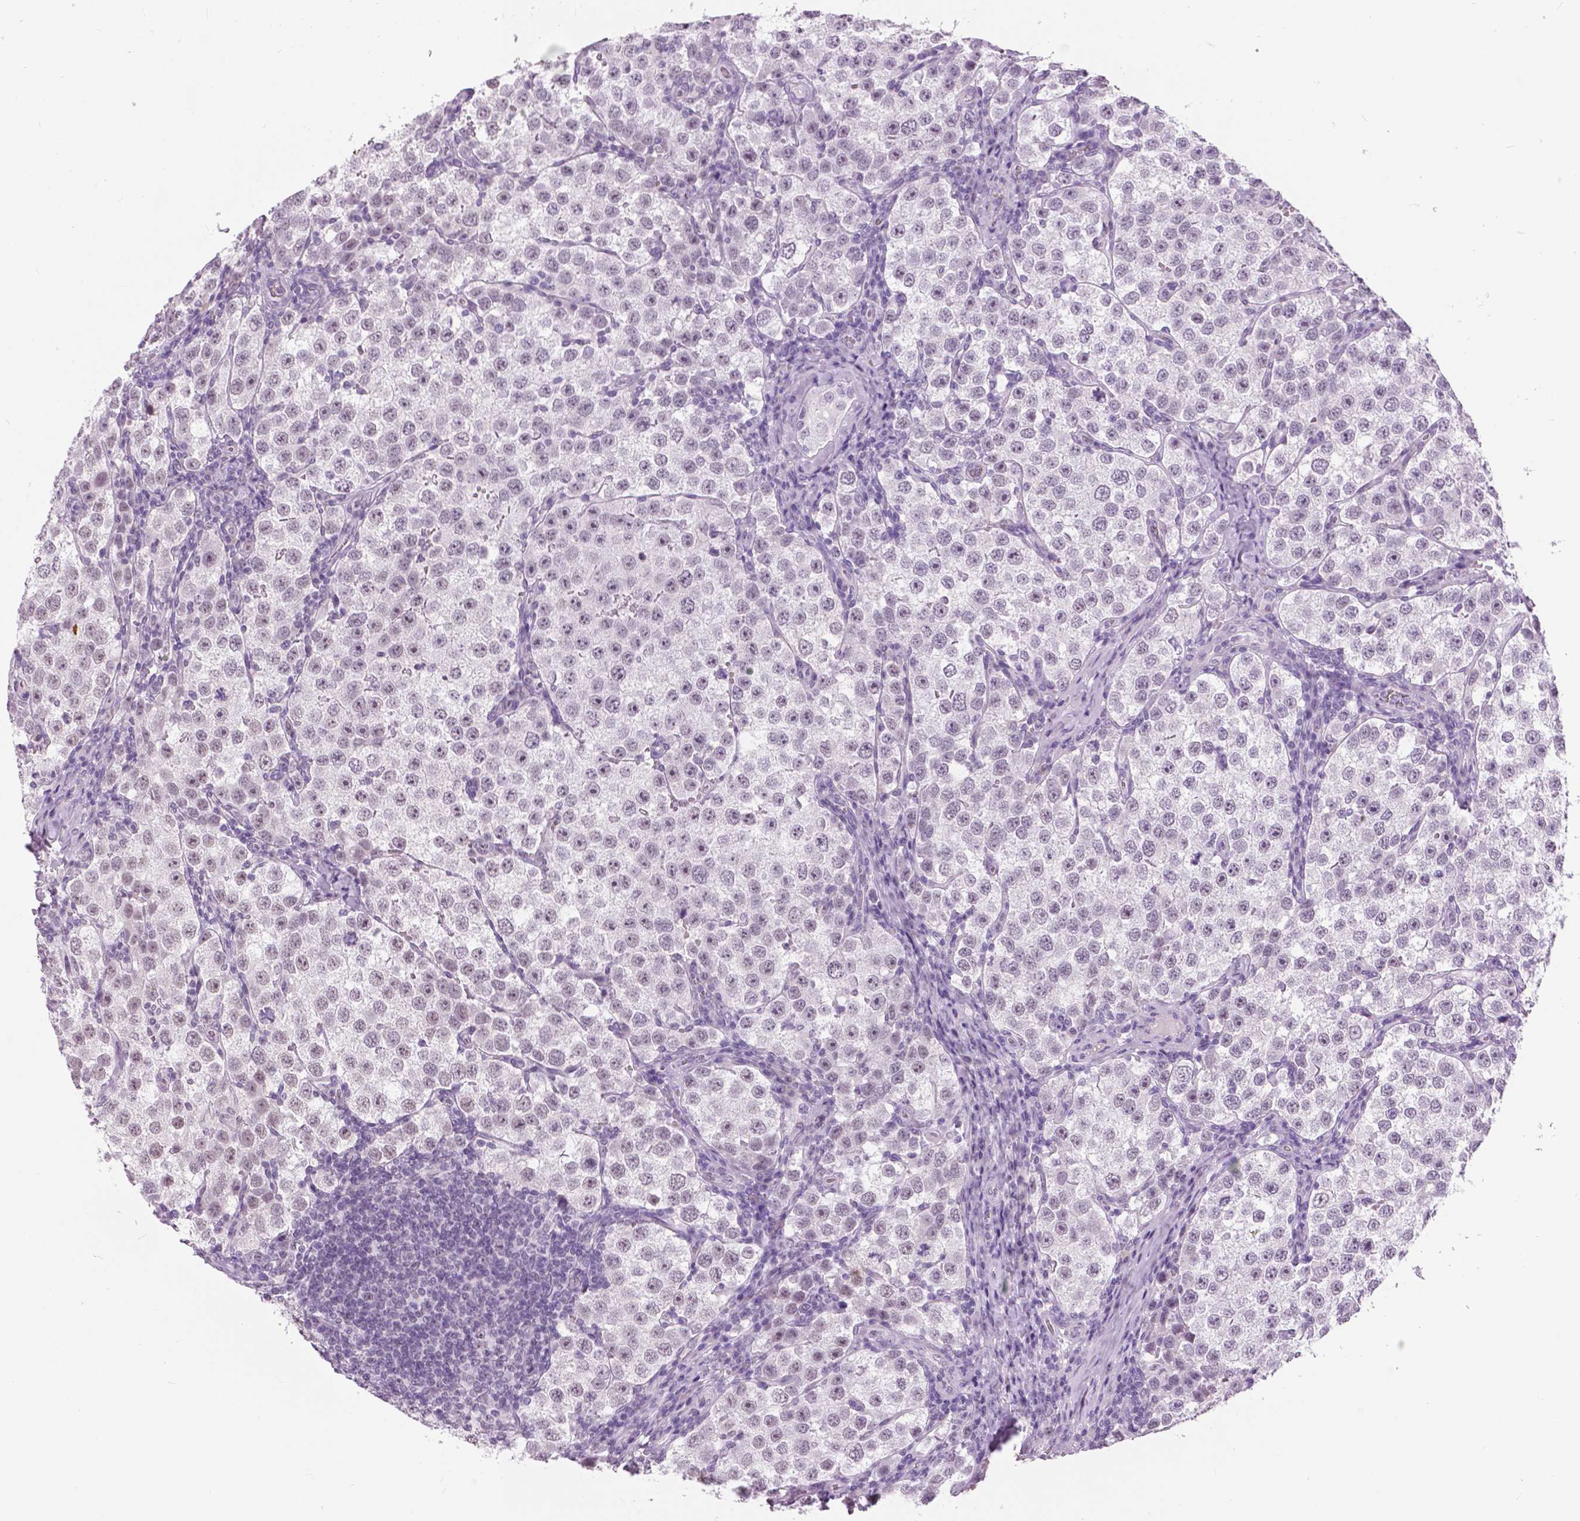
{"staining": {"intensity": "weak", "quantity": "<25%", "location": "nuclear"}, "tissue": "testis cancer", "cell_type": "Tumor cells", "image_type": "cancer", "snomed": [{"axis": "morphology", "description": "Seminoma, NOS"}, {"axis": "topography", "description": "Testis"}], "caption": "Immunohistochemistry (IHC) photomicrograph of human testis cancer stained for a protein (brown), which reveals no staining in tumor cells.", "gene": "MYOM1", "patient": {"sex": "male", "age": 37}}